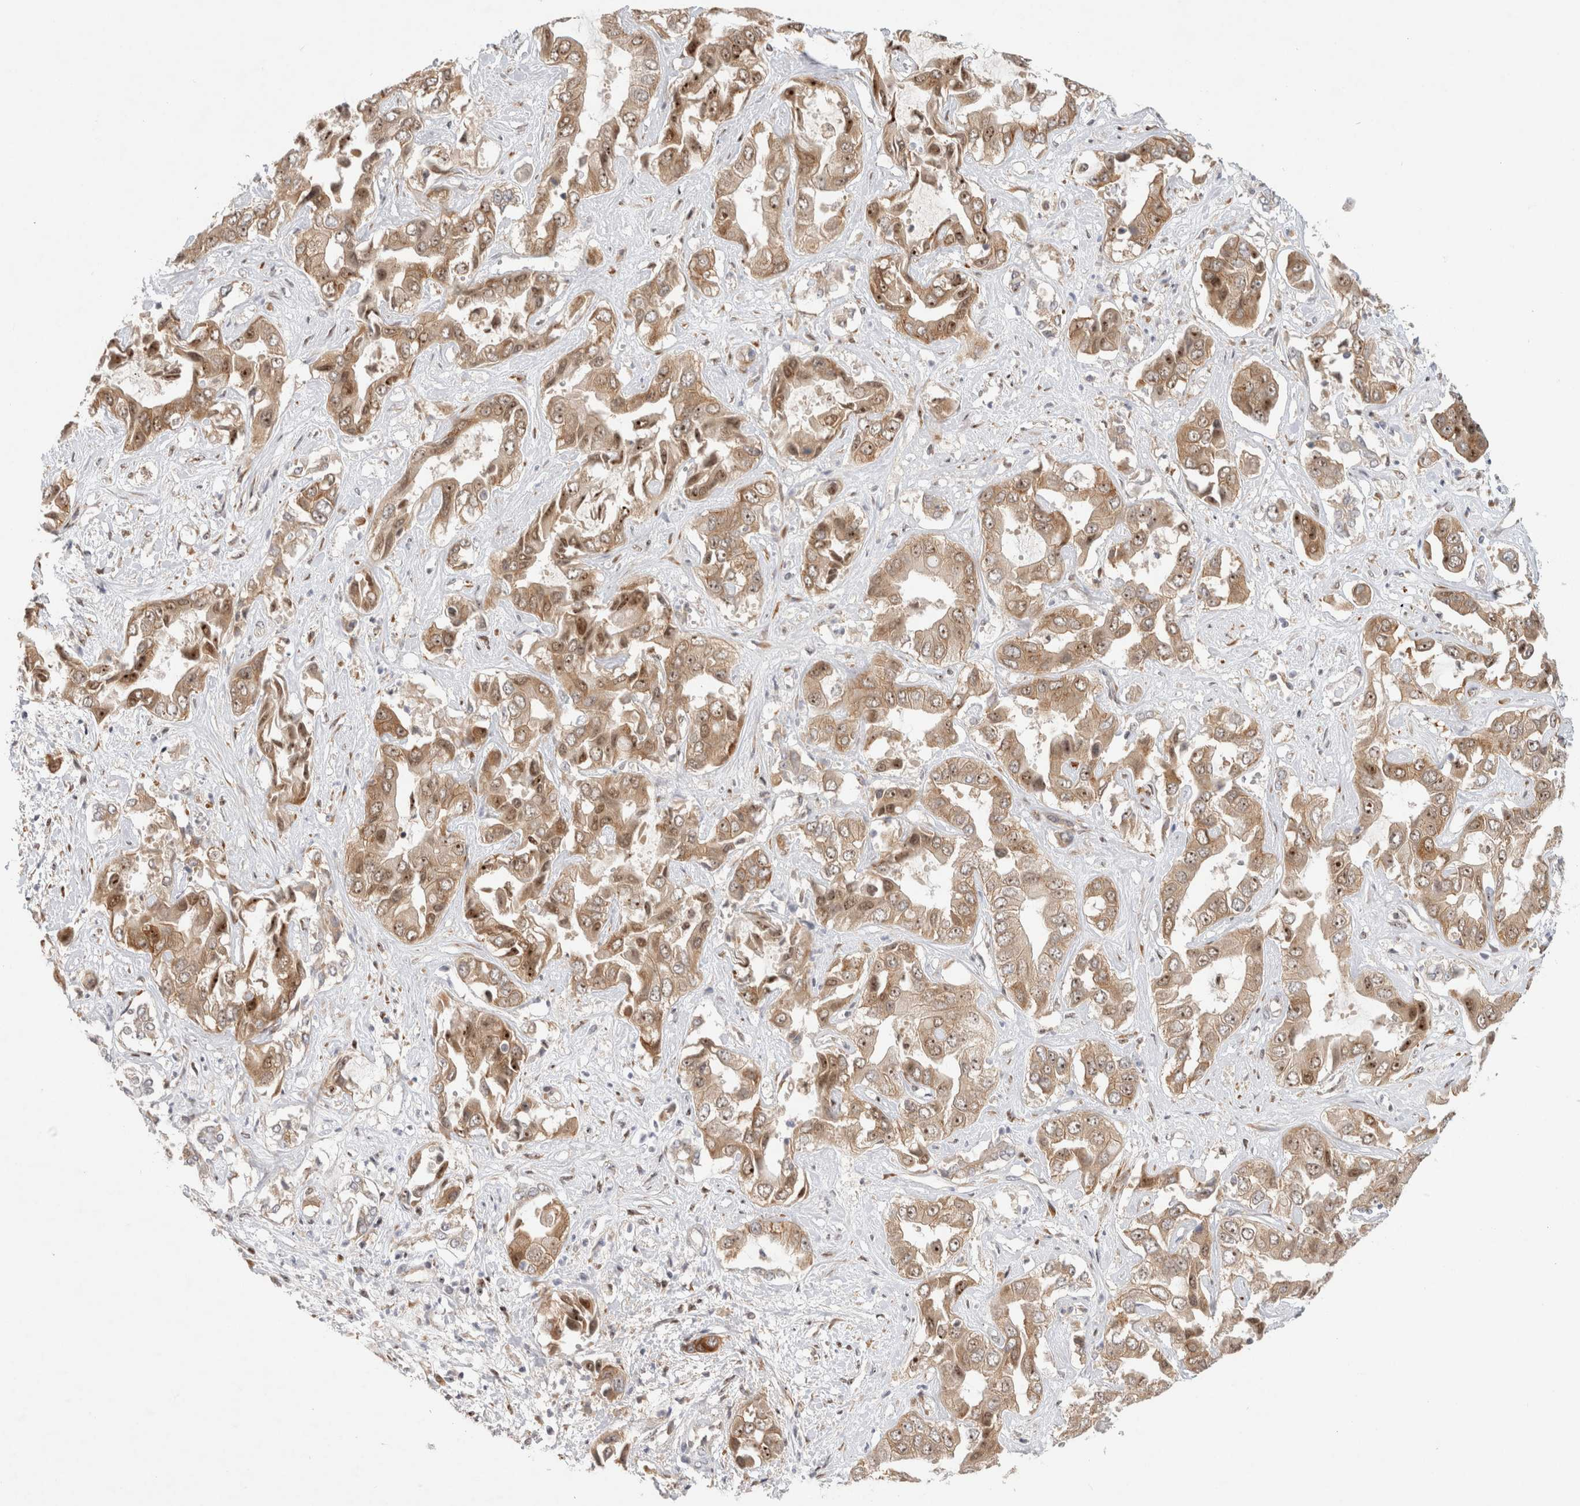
{"staining": {"intensity": "moderate", "quantity": ">75%", "location": "cytoplasmic/membranous,nuclear"}, "tissue": "liver cancer", "cell_type": "Tumor cells", "image_type": "cancer", "snomed": [{"axis": "morphology", "description": "Cholangiocarcinoma"}, {"axis": "topography", "description": "Liver"}], "caption": "Brown immunohistochemical staining in liver cholangiocarcinoma demonstrates moderate cytoplasmic/membranous and nuclear staining in about >75% of tumor cells.", "gene": "TCF4", "patient": {"sex": "female", "age": 52}}